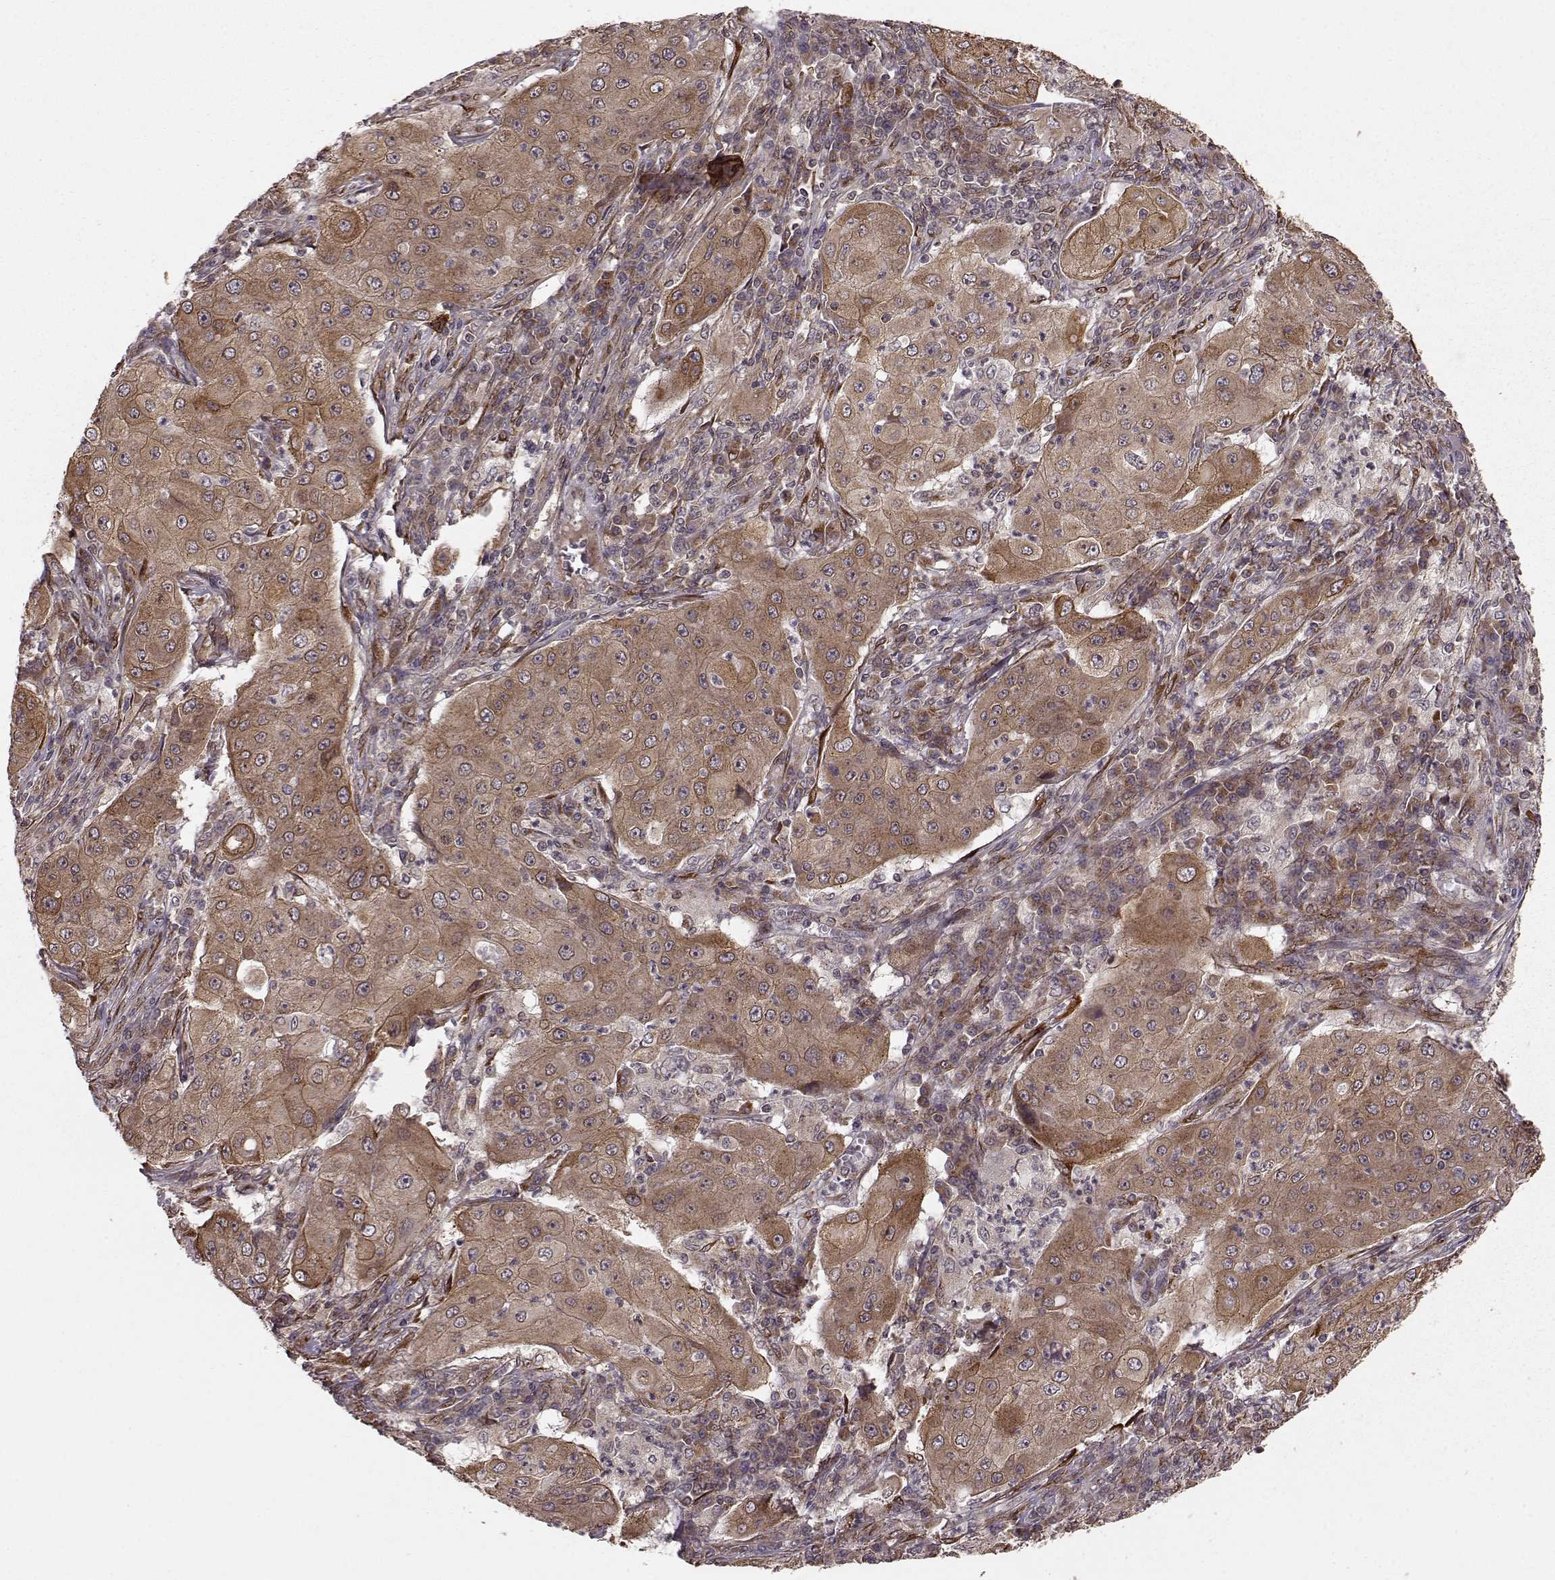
{"staining": {"intensity": "moderate", "quantity": ">75%", "location": "cytoplasmic/membranous"}, "tissue": "lung cancer", "cell_type": "Tumor cells", "image_type": "cancer", "snomed": [{"axis": "morphology", "description": "Squamous cell carcinoma, NOS"}, {"axis": "topography", "description": "Lung"}], "caption": "The histopathology image exhibits immunohistochemical staining of lung cancer (squamous cell carcinoma). There is moderate cytoplasmic/membranous positivity is seen in about >75% of tumor cells.", "gene": "YIPF5", "patient": {"sex": "female", "age": 59}}